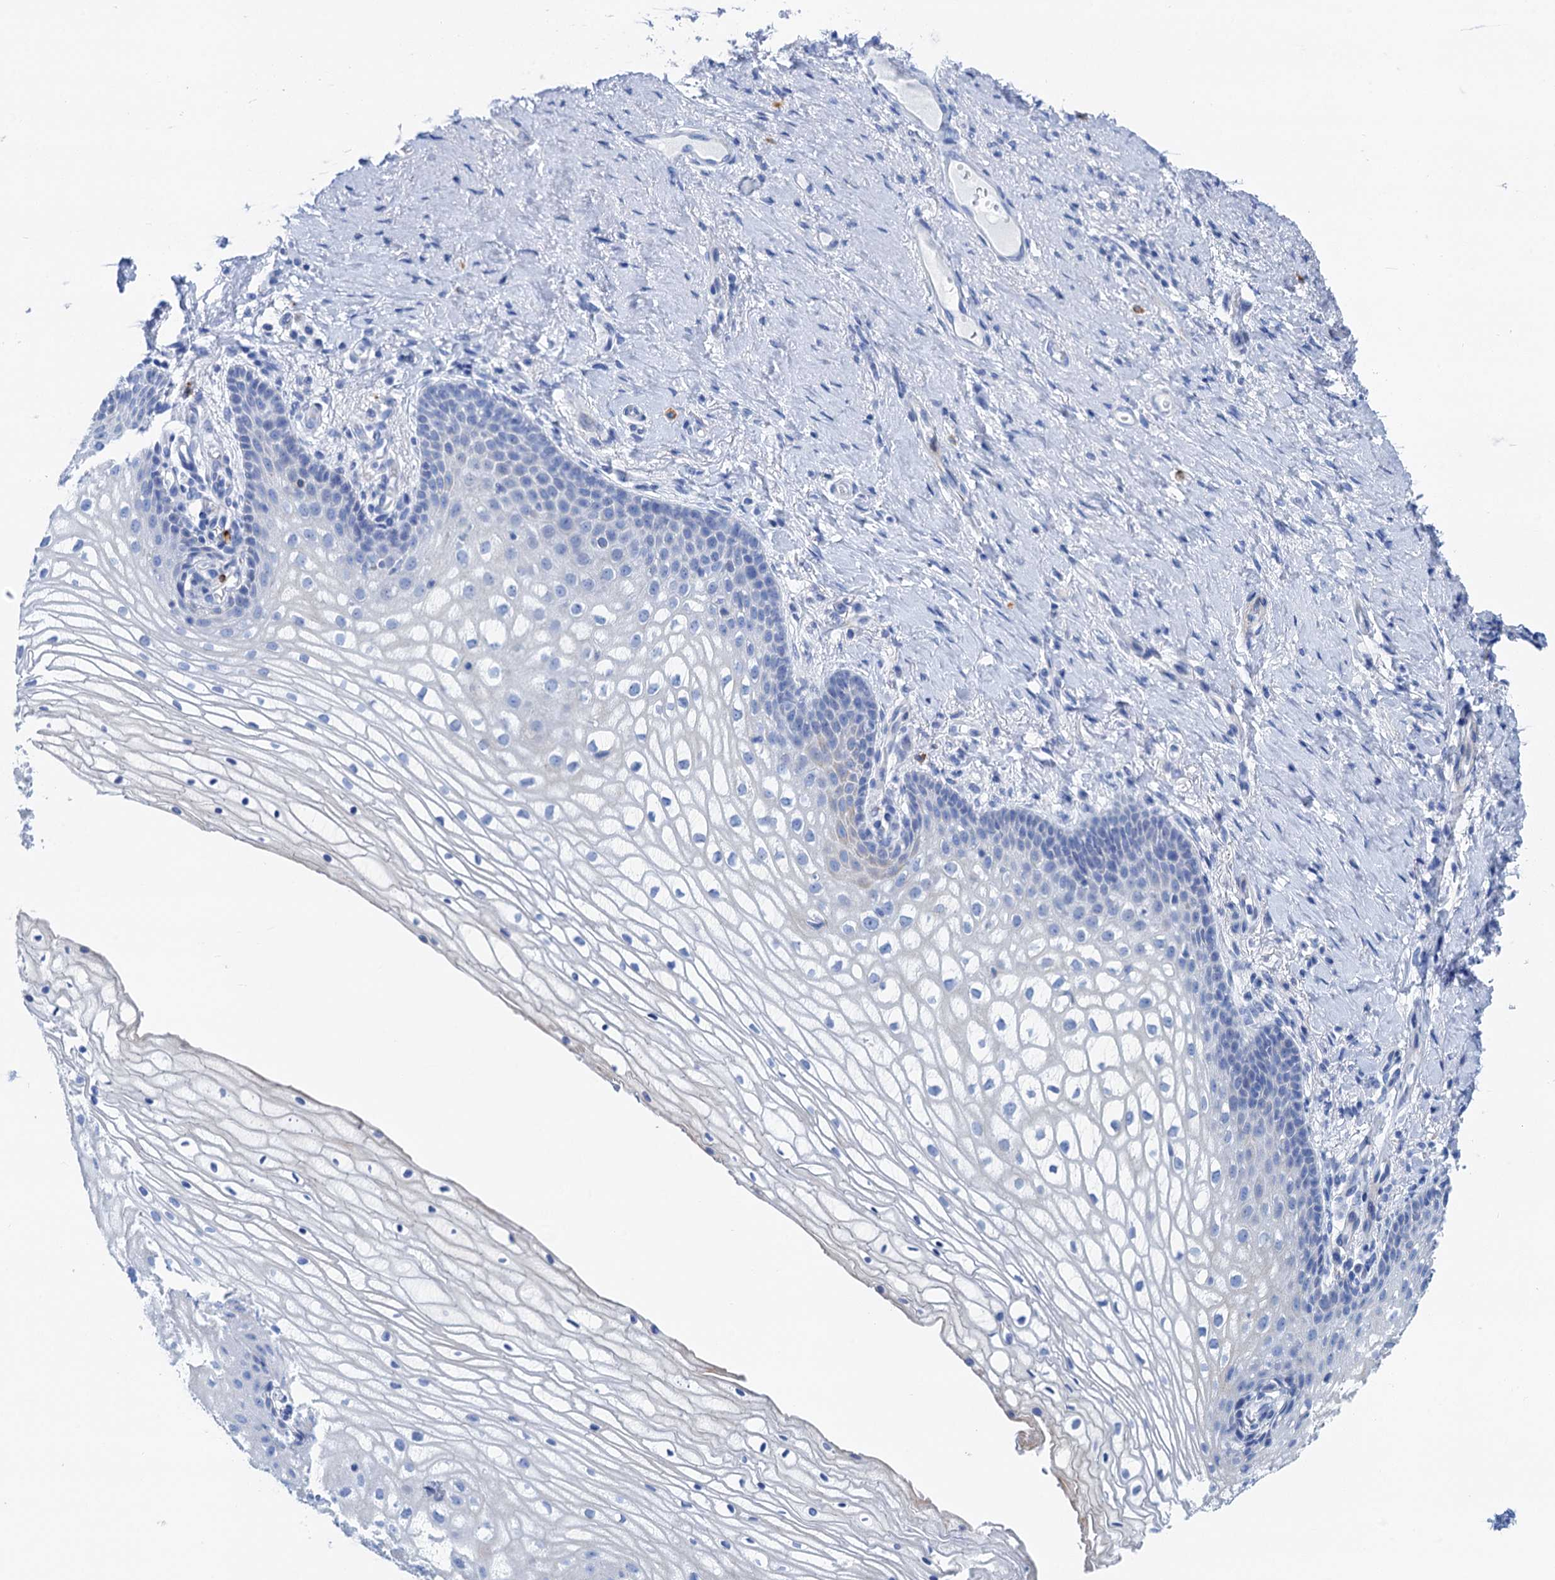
{"staining": {"intensity": "negative", "quantity": "none", "location": "none"}, "tissue": "vagina", "cell_type": "Squamous epithelial cells", "image_type": "normal", "snomed": [{"axis": "morphology", "description": "Normal tissue, NOS"}, {"axis": "topography", "description": "Vagina"}], "caption": "Micrograph shows no protein staining in squamous epithelial cells of benign vagina. (DAB immunohistochemistry (IHC) visualized using brightfield microscopy, high magnification).", "gene": "NLRP10", "patient": {"sex": "female", "age": 60}}